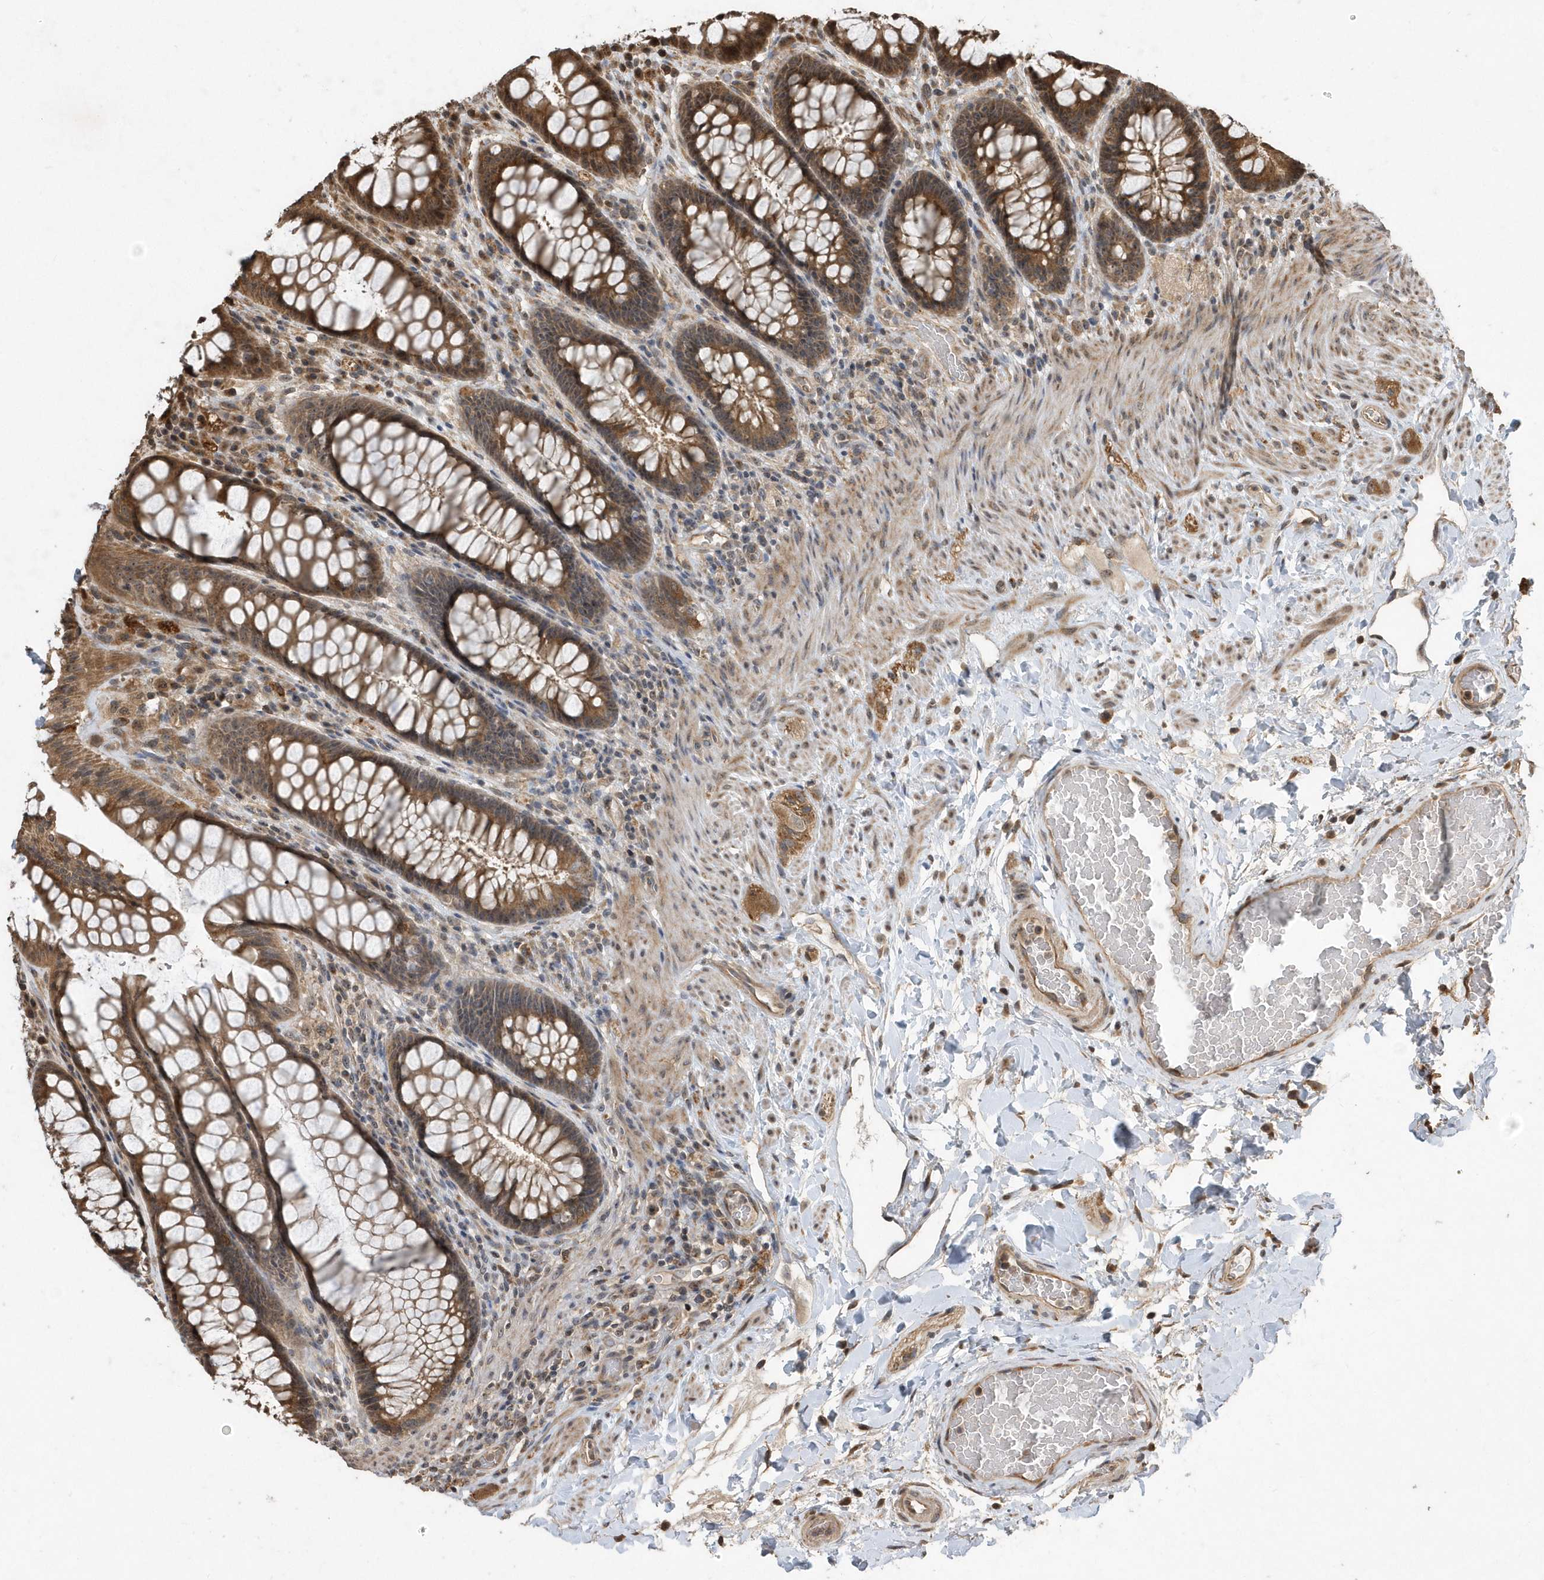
{"staining": {"intensity": "moderate", "quantity": ">75%", "location": "cytoplasmic/membranous"}, "tissue": "rectum", "cell_type": "Glandular cells", "image_type": "normal", "snomed": [{"axis": "morphology", "description": "Normal tissue, NOS"}, {"axis": "topography", "description": "Rectum"}], "caption": "The micrograph displays immunohistochemical staining of benign rectum. There is moderate cytoplasmic/membranous staining is present in about >75% of glandular cells.", "gene": "WASHC5", "patient": {"sex": "female", "age": 46}}